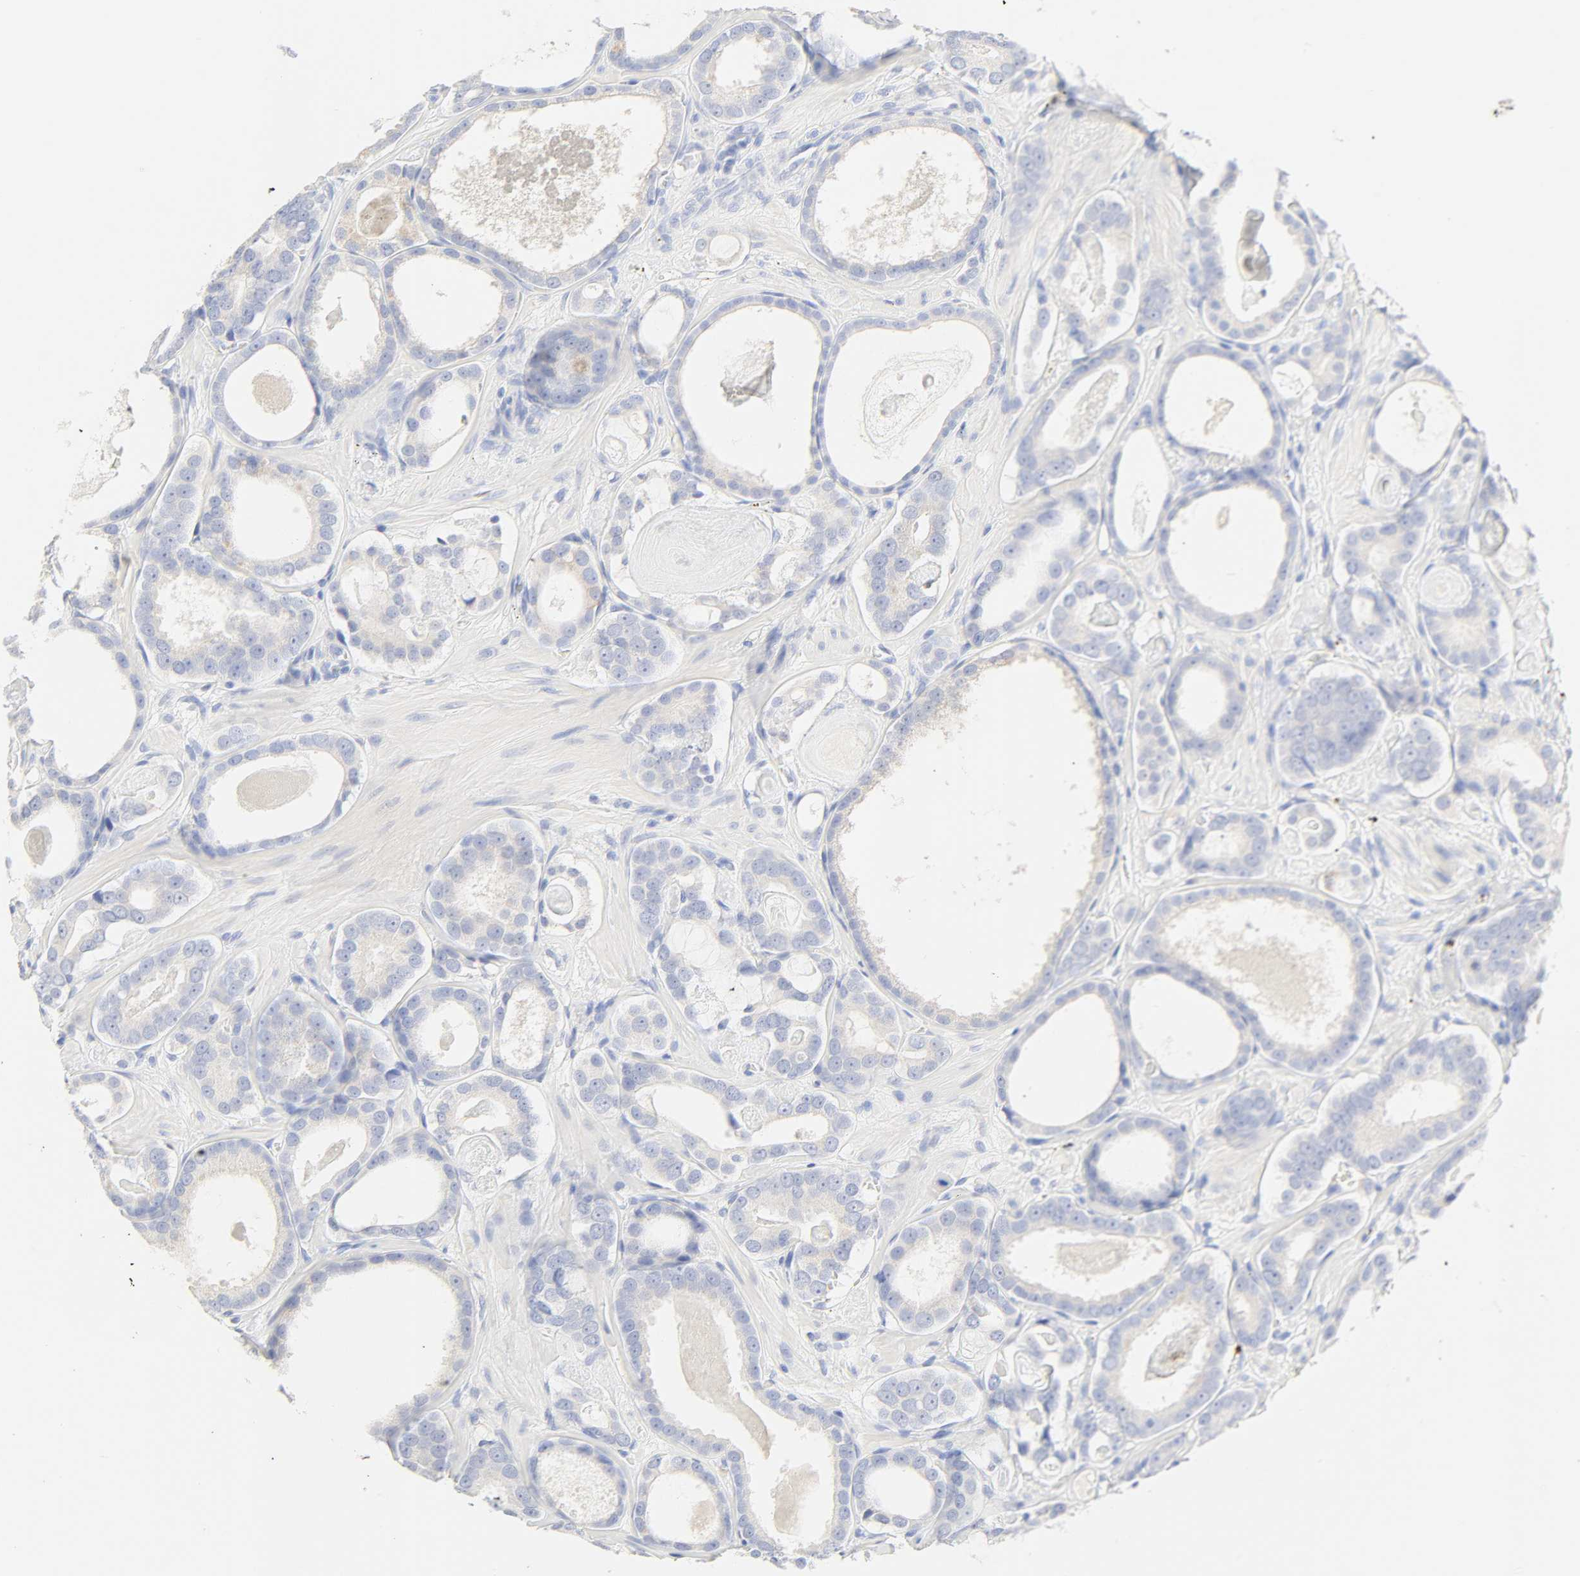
{"staining": {"intensity": "weak", "quantity": "25%-75%", "location": "cytoplasmic/membranous"}, "tissue": "prostate cancer", "cell_type": "Tumor cells", "image_type": "cancer", "snomed": [{"axis": "morphology", "description": "Adenocarcinoma, Low grade"}, {"axis": "topography", "description": "Prostate"}], "caption": "Protein staining displays weak cytoplasmic/membranous staining in about 25%-75% of tumor cells in prostate low-grade adenocarcinoma.", "gene": "SLCO1B3", "patient": {"sex": "male", "age": 57}}